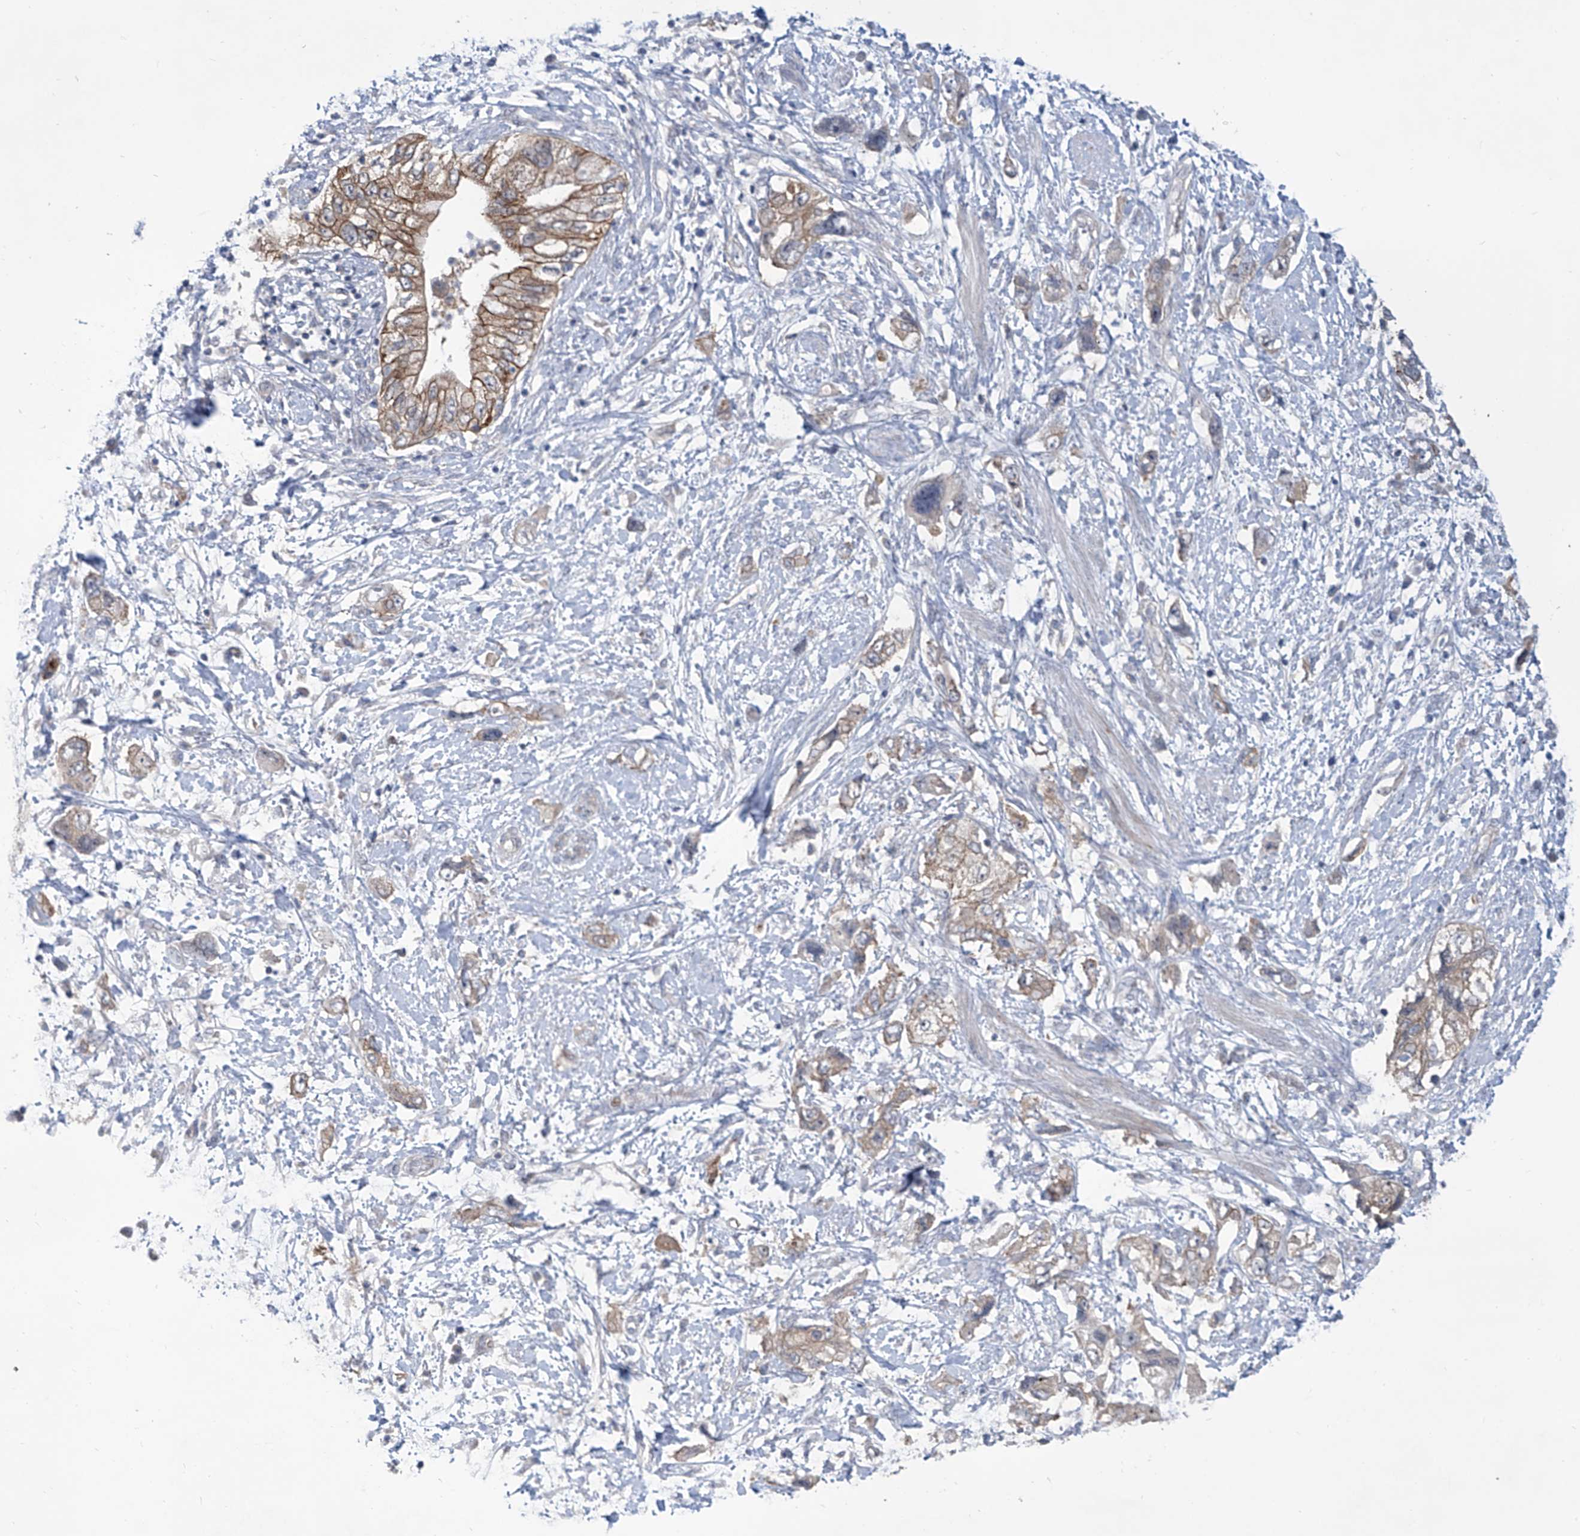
{"staining": {"intensity": "moderate", "quantity": ">75%", "location": "cytoplasmic/membranous"}, "tissue": "pancreatic cancer", "cell_type": "Tumor cells", "image_type": "cancer", "snomed": [{"axis": "morphology", "description": "Adenocarcinoma, NOS"}, {"axis": "topography", "description": "Pancreas"}], "caption": "Human pancreatic adenocarcinoma stained with a brown dye displays moderate cytoplasmic/membranous positive staining in approximately >75% of tumor cells.", "gene": "LRRC1", "patient": {"sex": "female", "age": 73}}